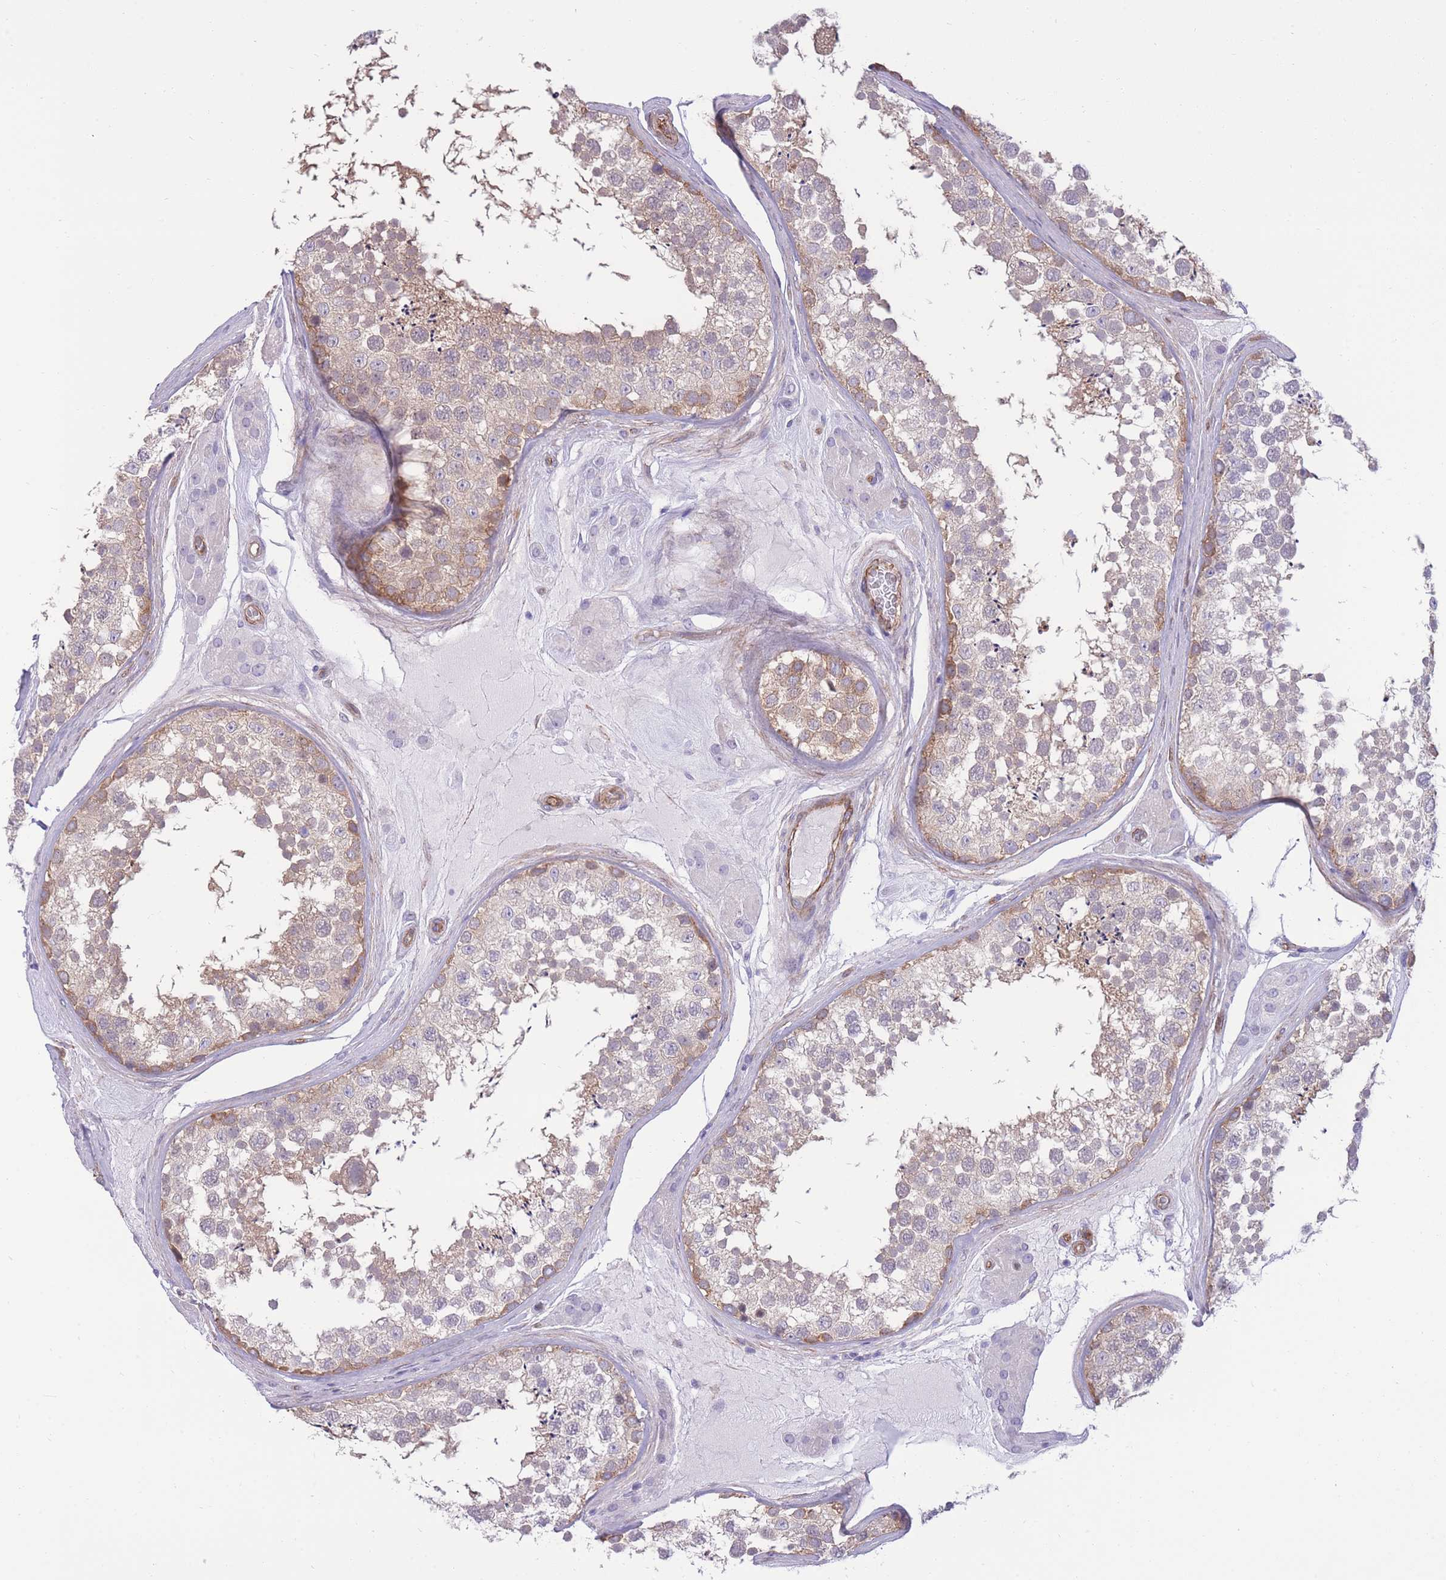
{"staining": {"intensity": "moderate", "quantity": "<25%", "location": "cytoplasmic/membranous"}, "tissue": "testis", "cell_type": "Cells in seminiferous ducts", "image_type": "normal", "snomed": [{"axis": "morphology", "description": "Normal tissue, NOS"}, {"axis": "topography", "description": "Testis"}], "caption": "Protein staining demonstrates moderate cytoplasmic/membranous positivity in about <25% of cells in seminiferous ducts in normal testis. The staining was performed using DAB to visualize the protein expression in brown, while the nuclei were stained in blue with hematoxylin (Magnification: 20x).", "gene": "RGS11", "patient": {"sex": "male", "age": 46}}